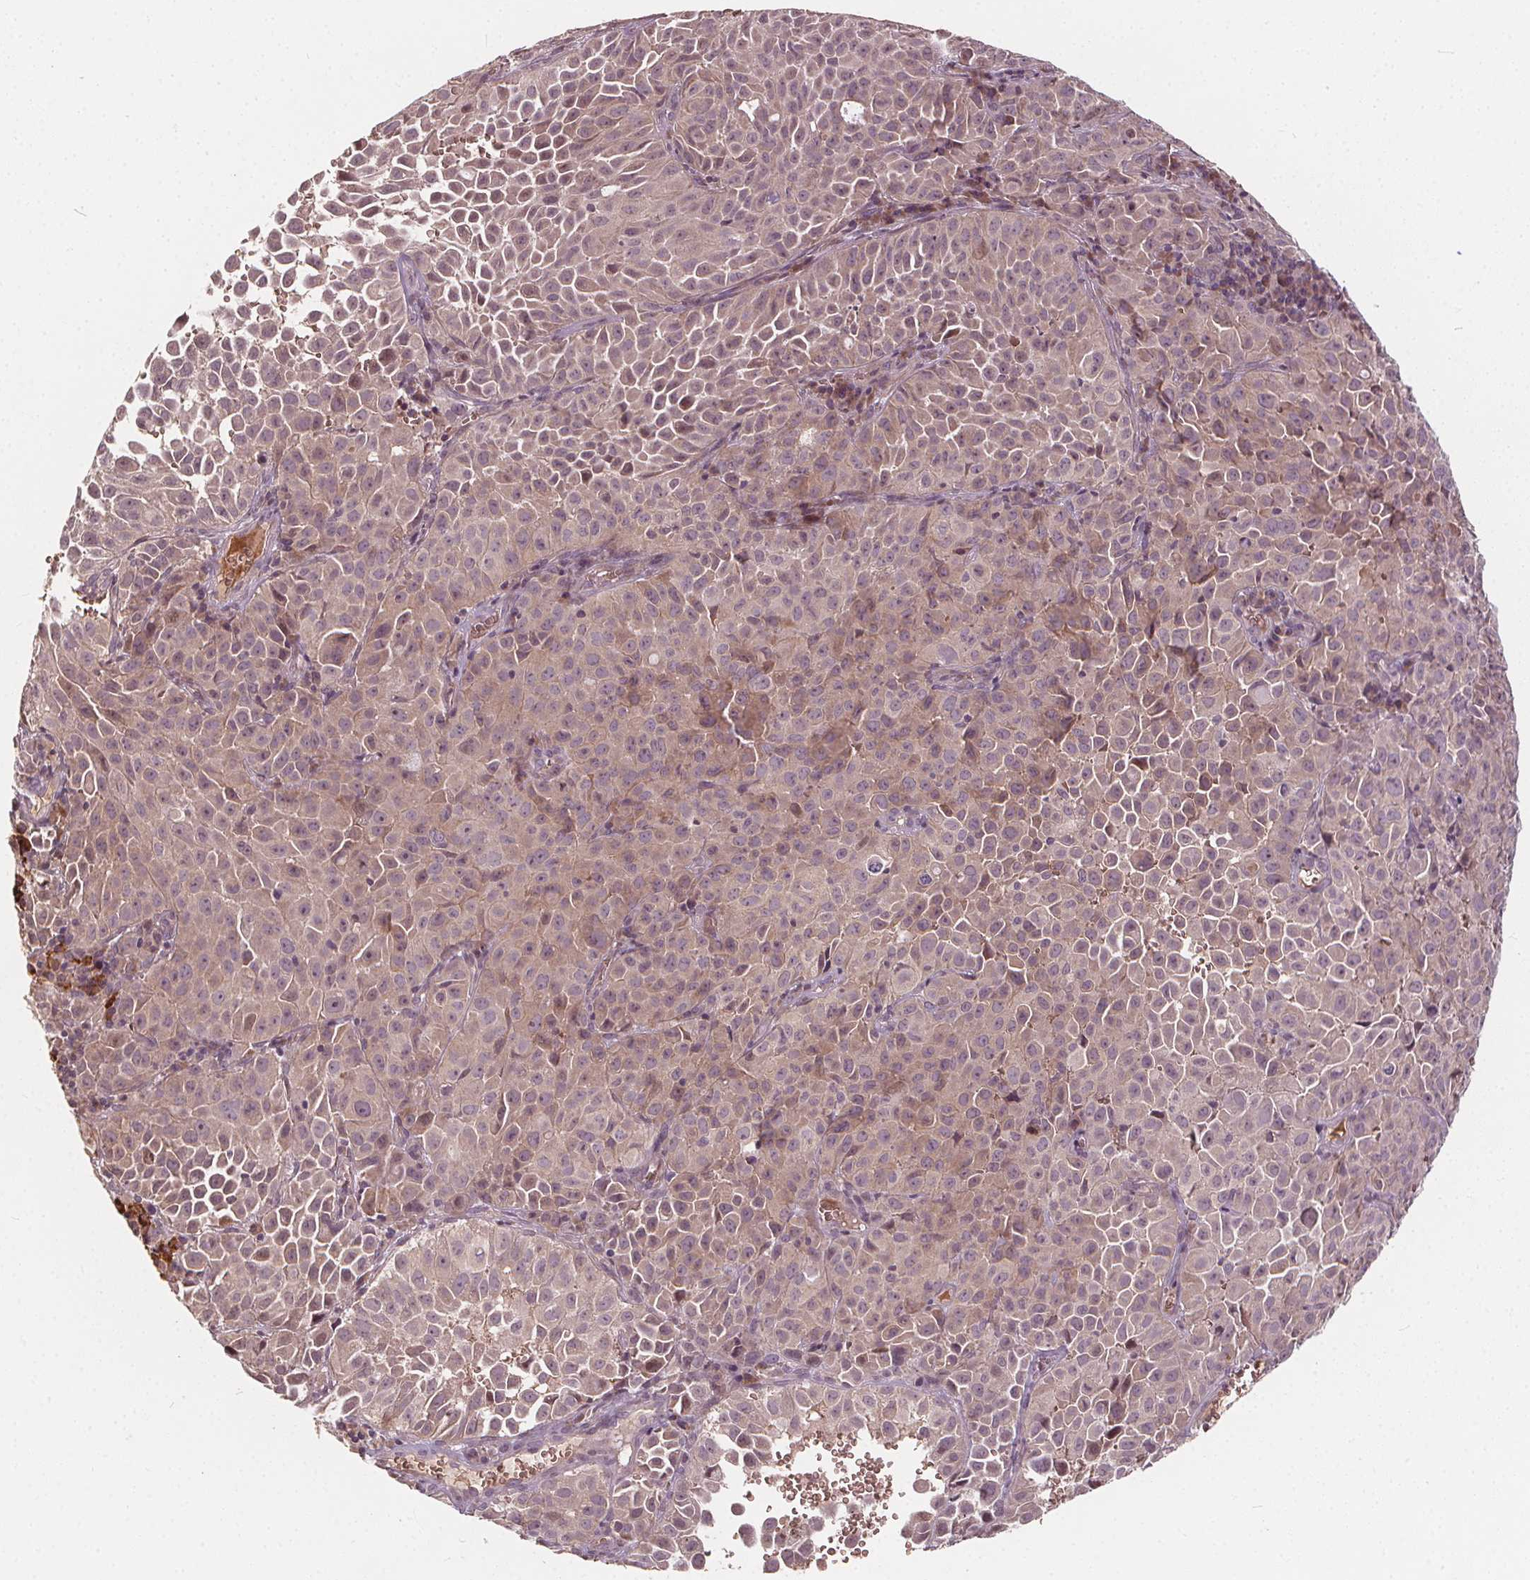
{"staining": {"intensity": "weak", "quantity": ">75%", "location": "cytoplasmic/membranous"}, "tissue": "cervical cancer", "cell_type": "Tumor cells", "image_type": "cancer", "snomed": [{"axis": "morphology", "description": "Squamous cell carcinoma, NOS"}, {"axis": "topography", "description": "Cervix"}], "caption": "Protein staining exhibits weak cytoplasmic/membranous staining in approximately >75% of tumor cells in squamous cell carcinoma (cervical). Using DAB (brown) and hematoxylin (blue) stains, captured at high magnification using brightfield microscopy.", "gene": "IPO13", "patient": {"sex": "female", "age": 55}}